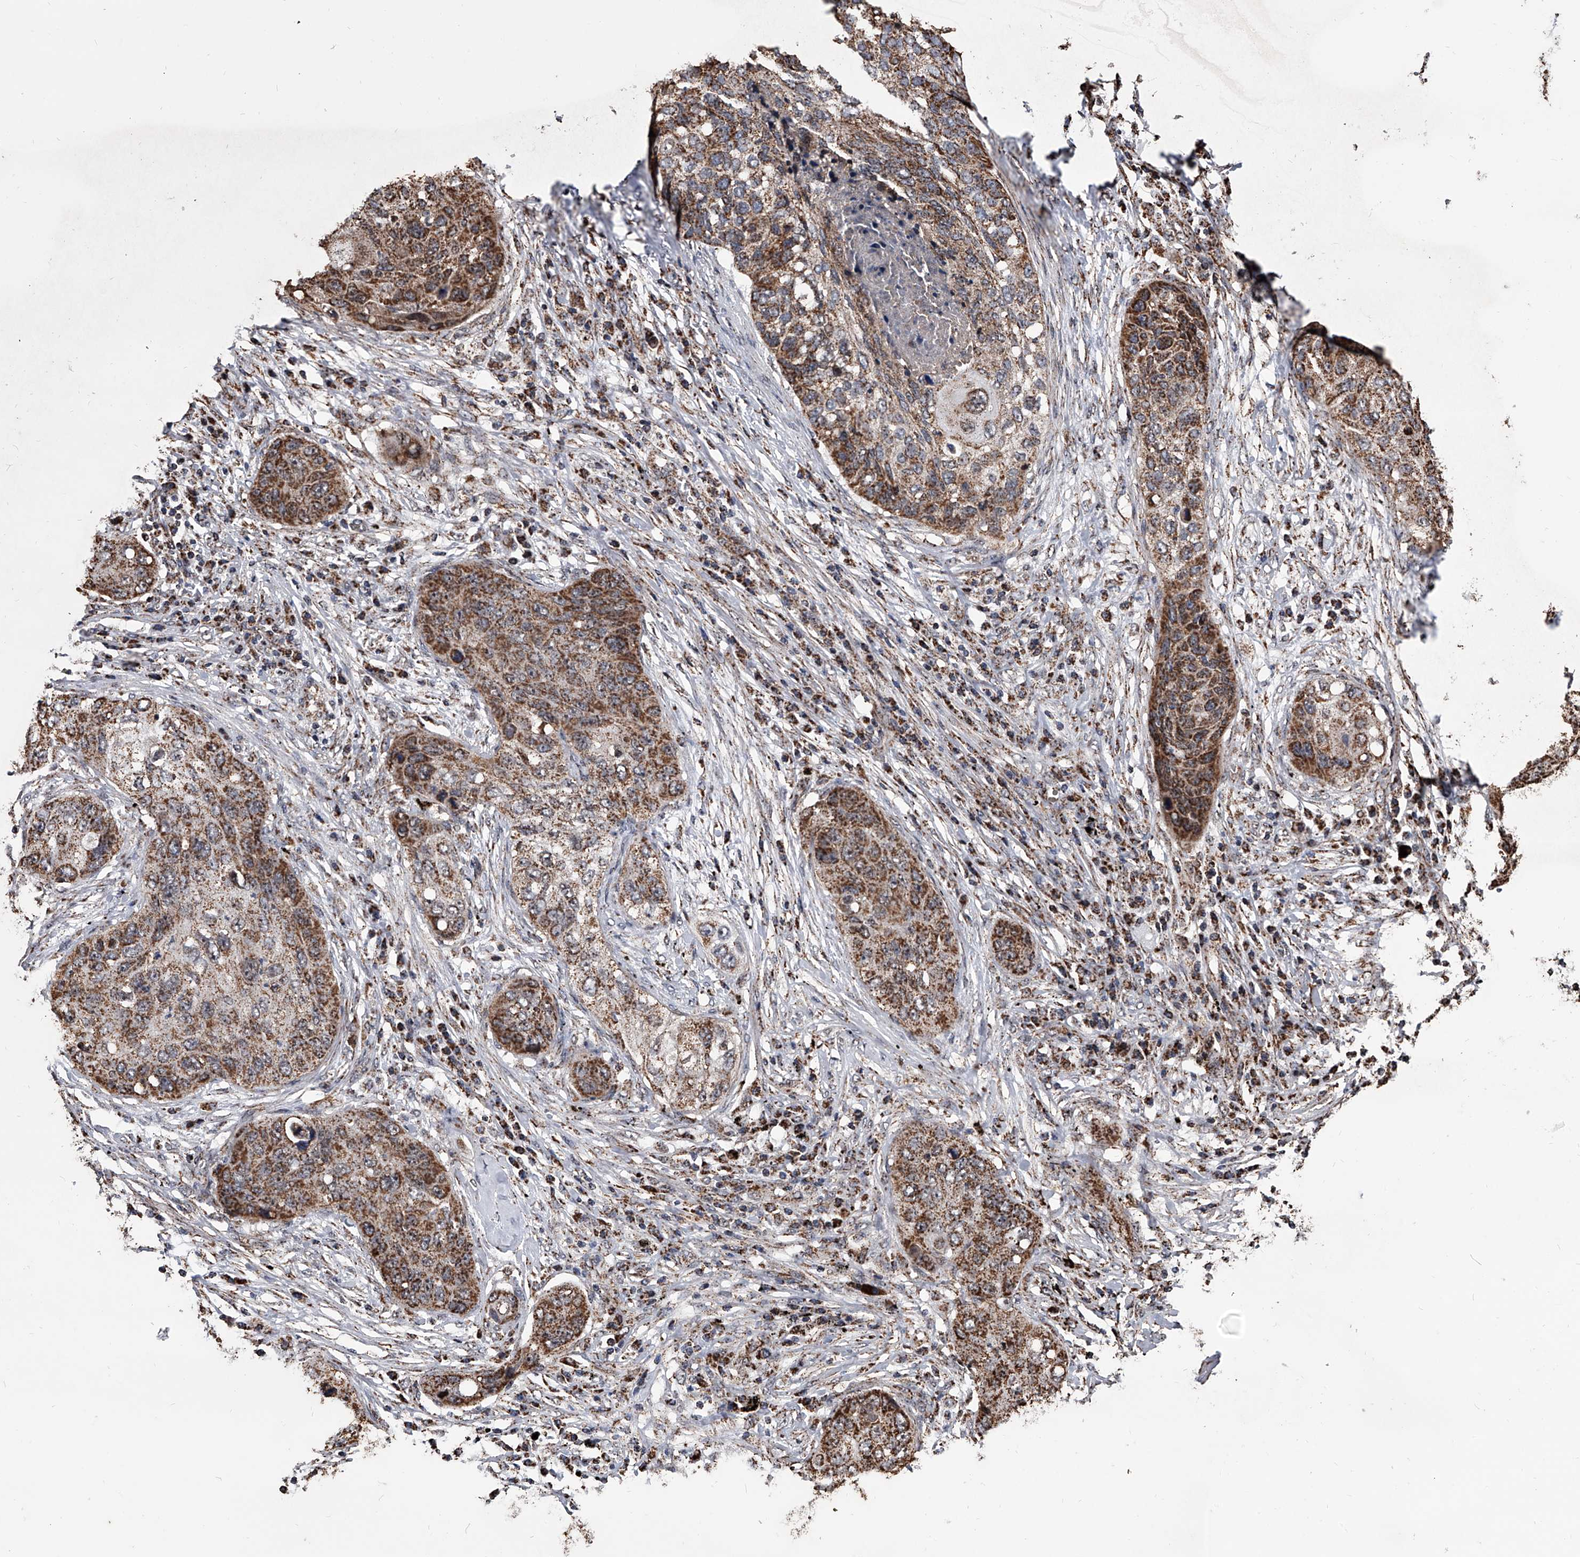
{"staining": {"intensity": "moderate", "quantity": ">75%", "location": "cytoplasmic/membranous"}, "tissue": "lung cancer", "cell_type": "Tumor cells", "image_type": "cancer", "snomed": [{"axis": "morphology", "description": "Squamous cell carcinoma, NOS"}, {"axis": "topography", "description": "Lung"}], "caption": "Squamous cell carcinoma (lung) stained for a protein reveals moderate cytoplasmic/membranous positivity in tumor cells. (Stains: DAB in brown, nuclei in blue, Microscopy: brightfield microscopy at high magnification).", "gene": "SMPDL3A", "patient": {"sex": "female", "age": 63}}